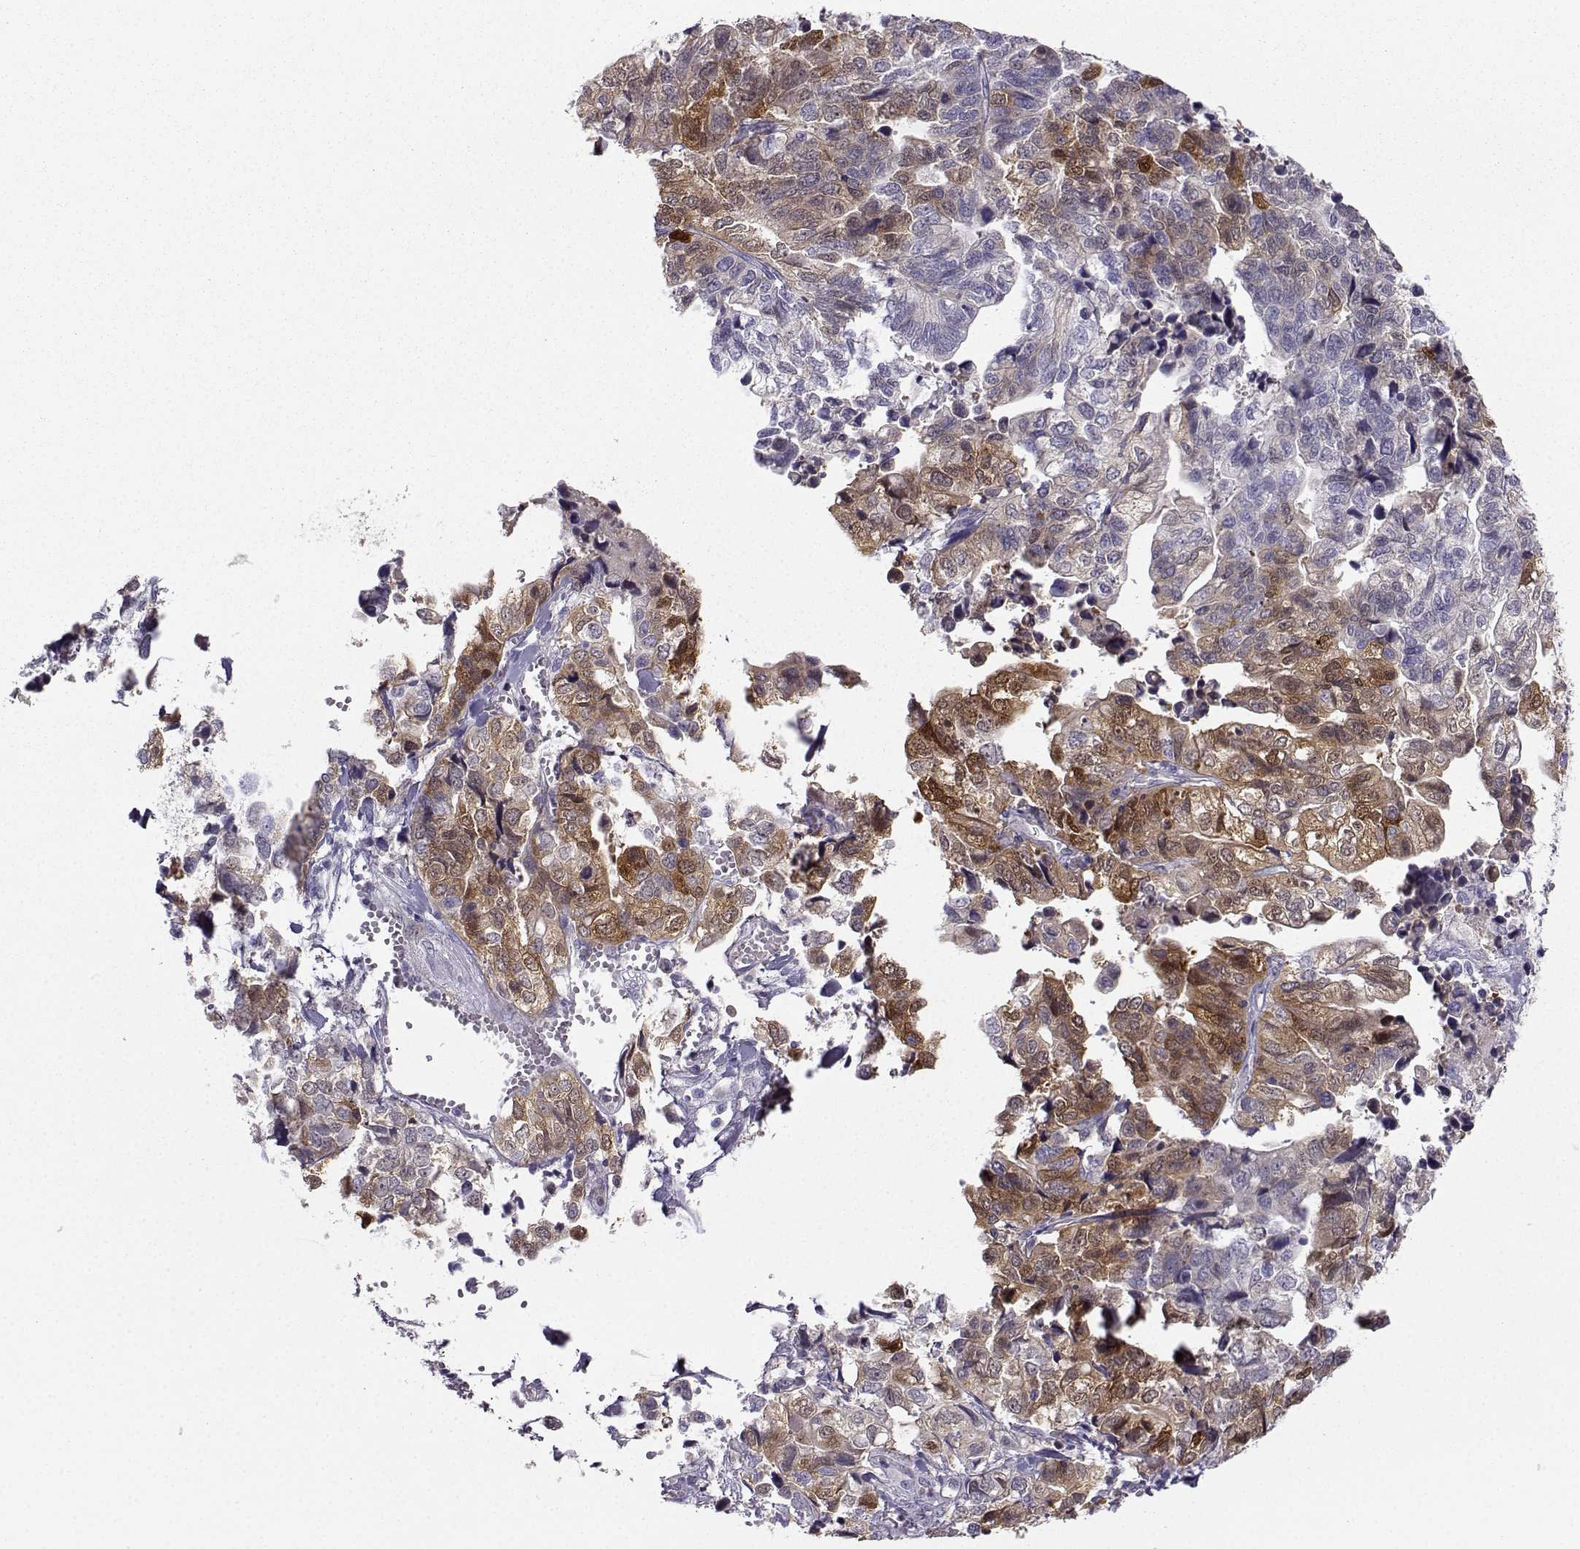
{"staining": {"intensity": "strong", "quantity": "<25%", "location": "cytoplasmic/membranous"}, "tissue": "stomach cancer", "cell_type": "Tumor cells", "image_type": "cancer", "snomed": [{"axis": "morphology", "description": "Adenocarcinoma, NOS"}, {"axis": "topography", "description": "Stomach, upper"}], "caption": "Stomach cancer (adenocarcinoma) stained with immunohistochemistry (IHC) displays strong cytoplasmic/membranous staining in approximately <25% of tumor cells. (DAB IHC, brown staining for protein, blue staining for nuclei).", "gene": "NQO1", "patient": {"sex": "female", "age": 67}}